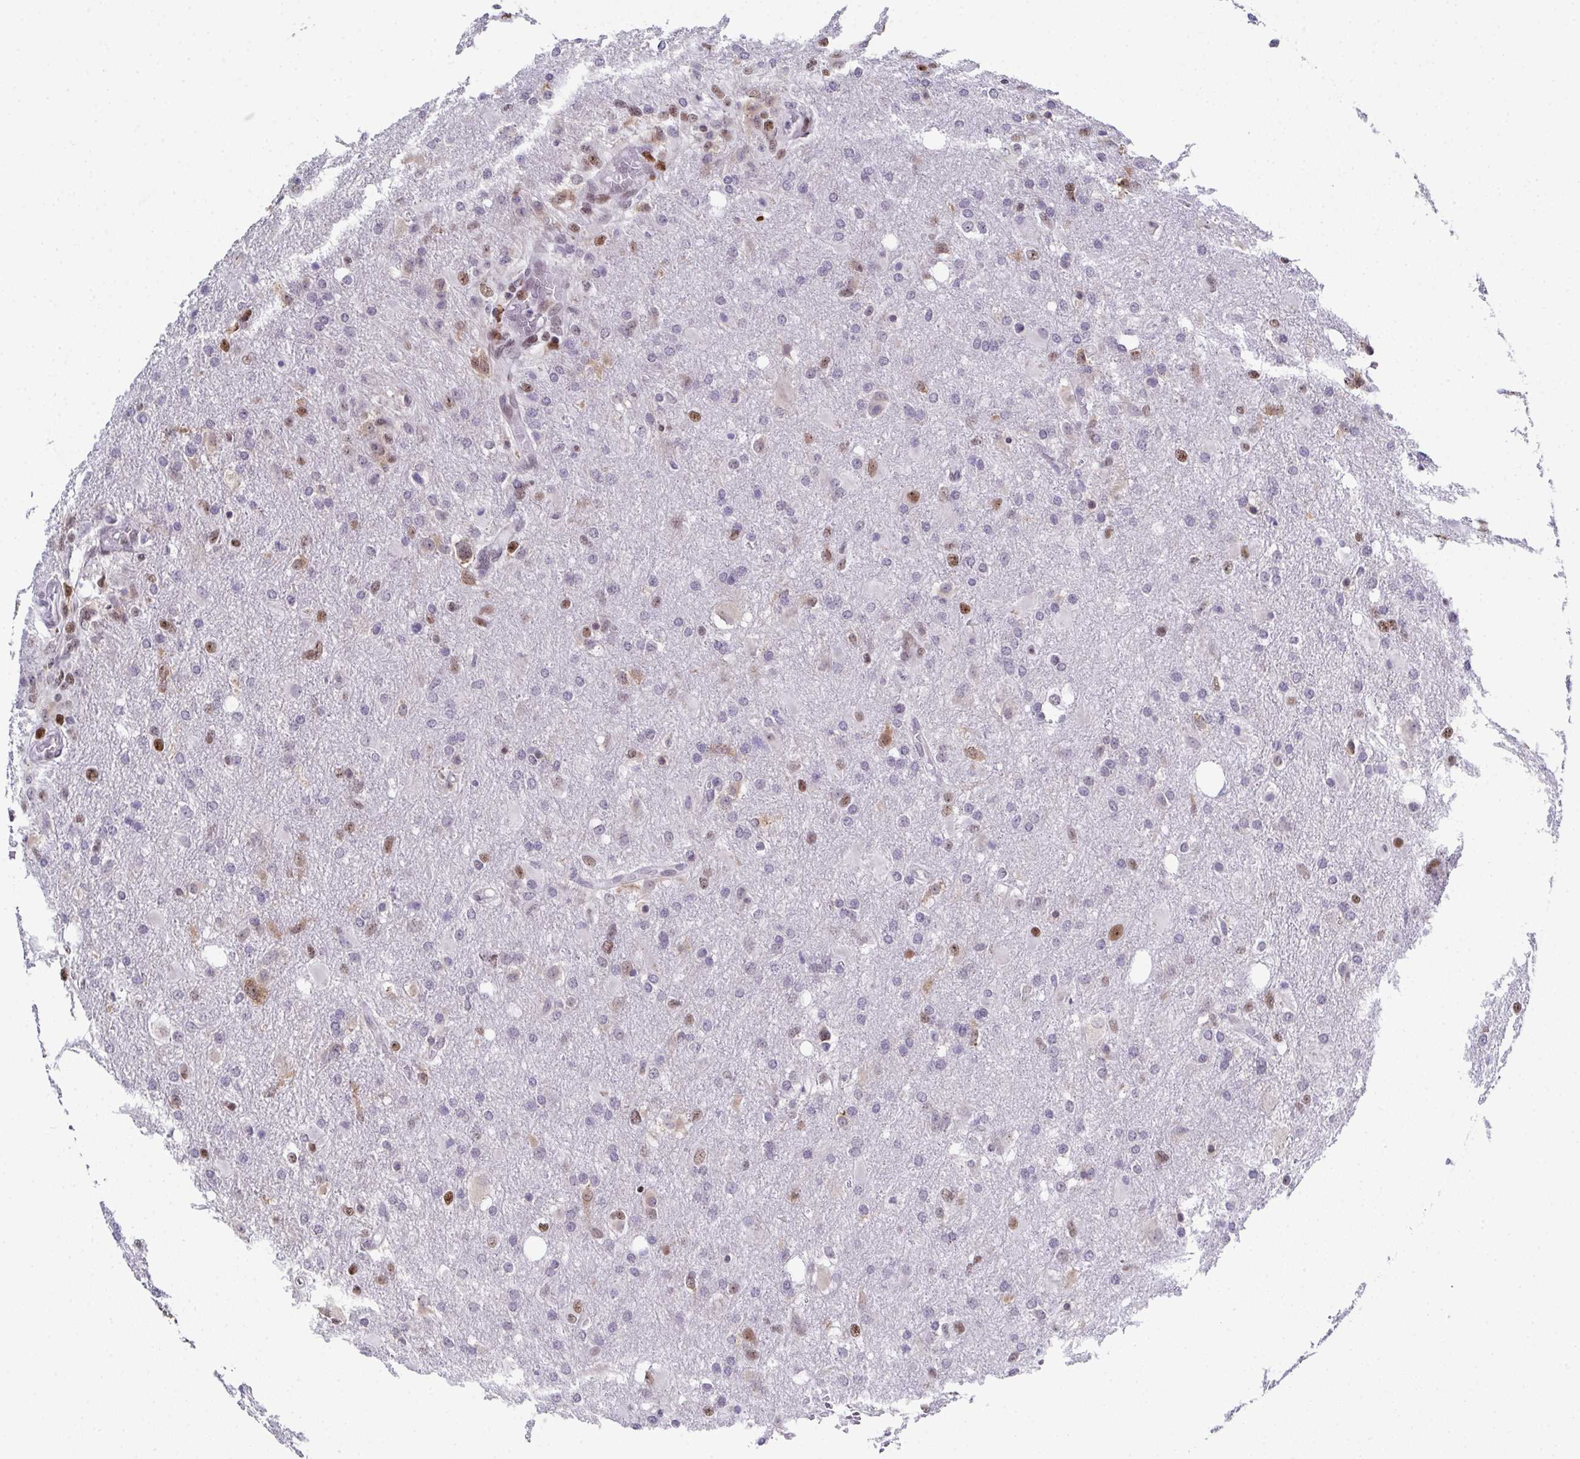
{"staining": {"intensity": "moderate", "quantity": "<25%", "location": "nuclear"}, "tissue": "glioma", "cell_type": "Tumor cells", "image_type": "cancer", "snomed": [{"axis": "morphology", "description": "Glioma, malignant, High grade"}, {"axis": "topography", "description": "Brain"}], "caption": "Tumor cells show low levels of moderate nuclear expression in approximately <25% of cells in malignant glioma (high-grade).", "gene": "RB1", "patient": {"sex": "male", "age": 68}}